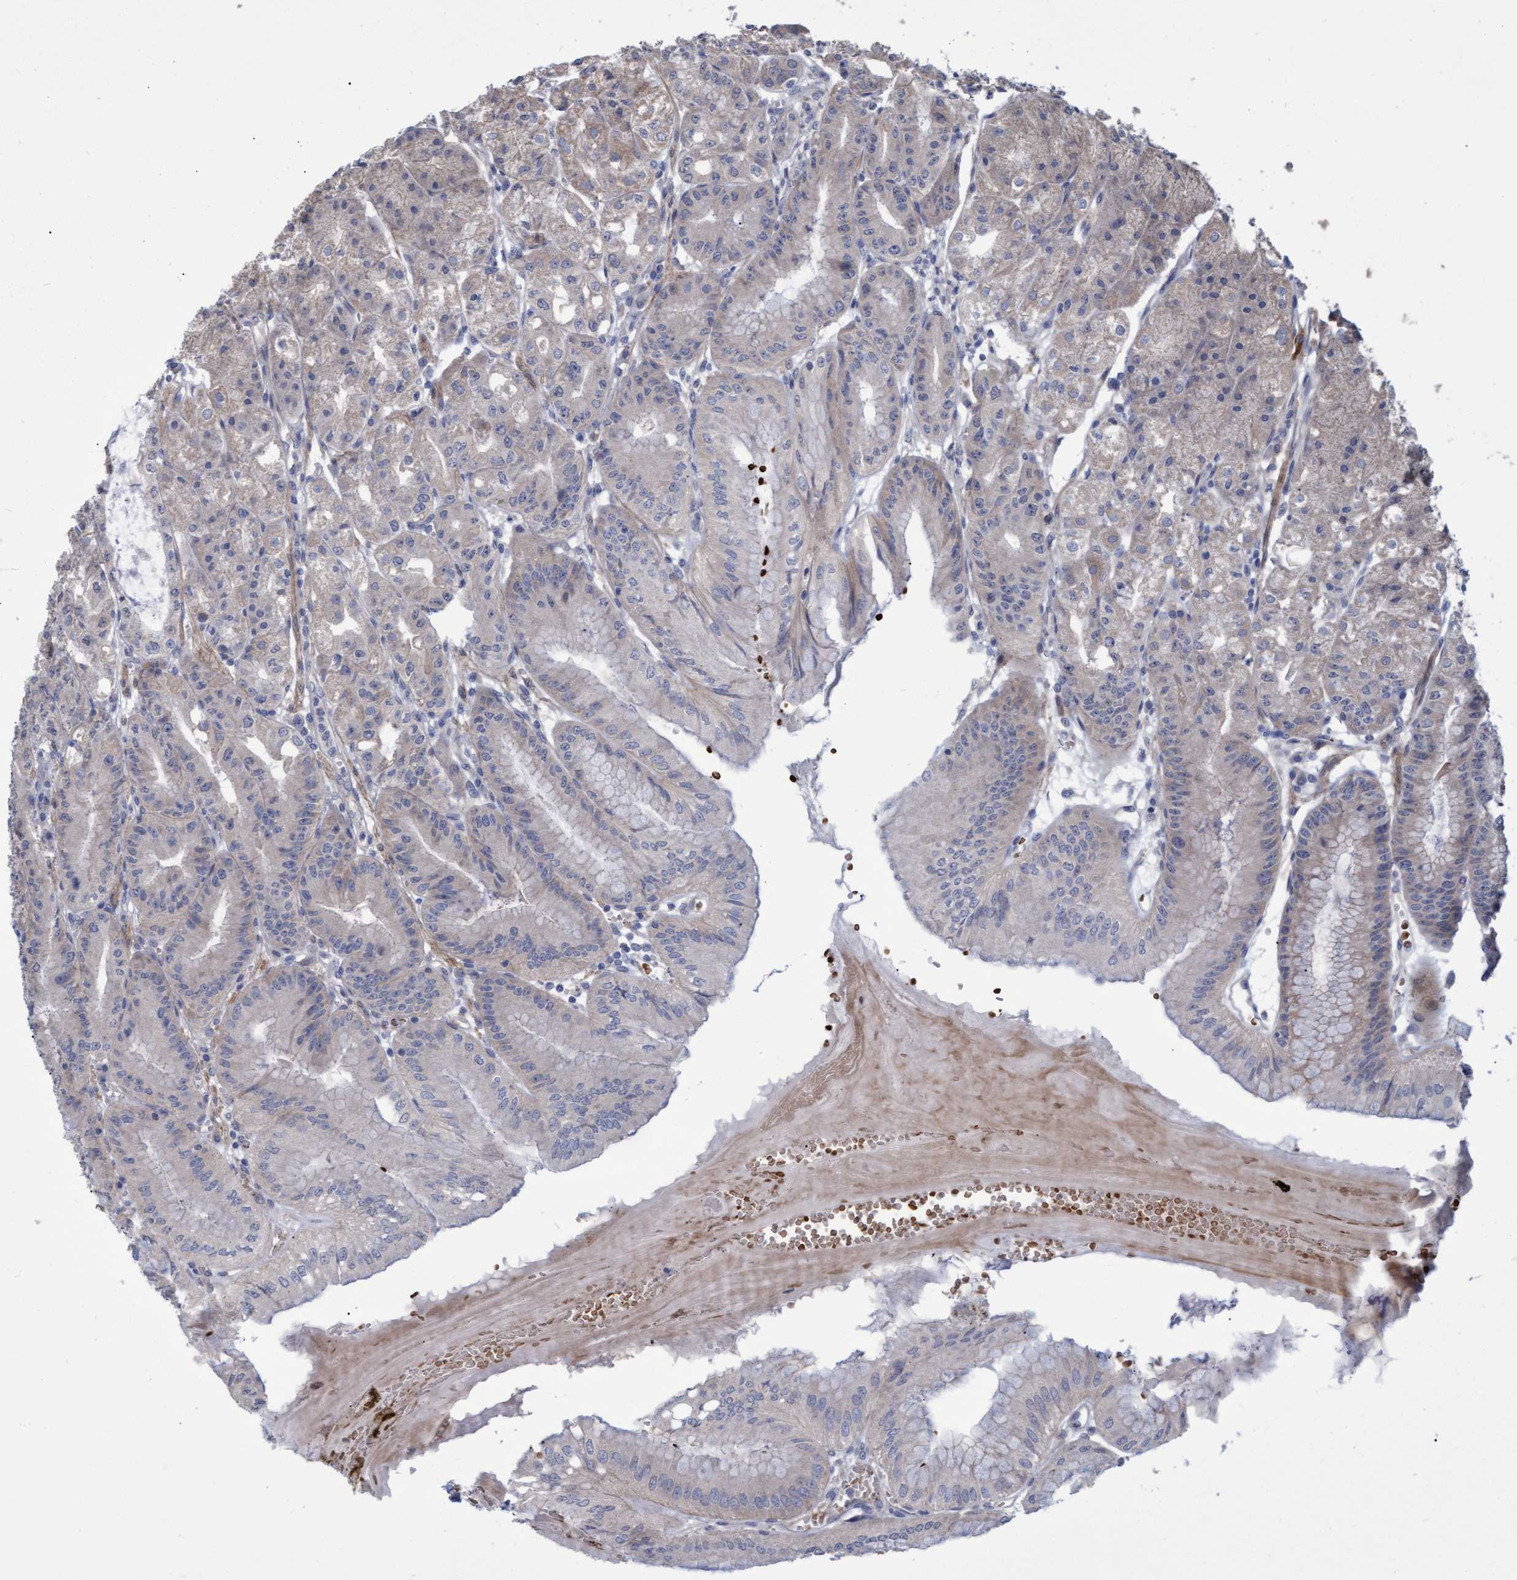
{"staining": {"intensity": "negative", "quantity": "none", "location": "none"}, "tissue": "stomach", "cell_type": "Glandular cells", "image_type": "normal", "snomed": [{"axis": "morphology", "description": "Normal tissue, NOS"}, {"axis": "topography", "description": "Stomach, lower"}], "caption": "A high-resolution photomicrograph shows immunohistochemistry (IHC) staining of benign stomach, which displays no significant expression in glandular cells. The staining was performed using DAB to visualize the protein expression in brown, while the nuclei were stained in blue with hematoxylin (Magnification: 20x).", "gene": "NAA15", "patient": {"sex": "male", "age": 71}}